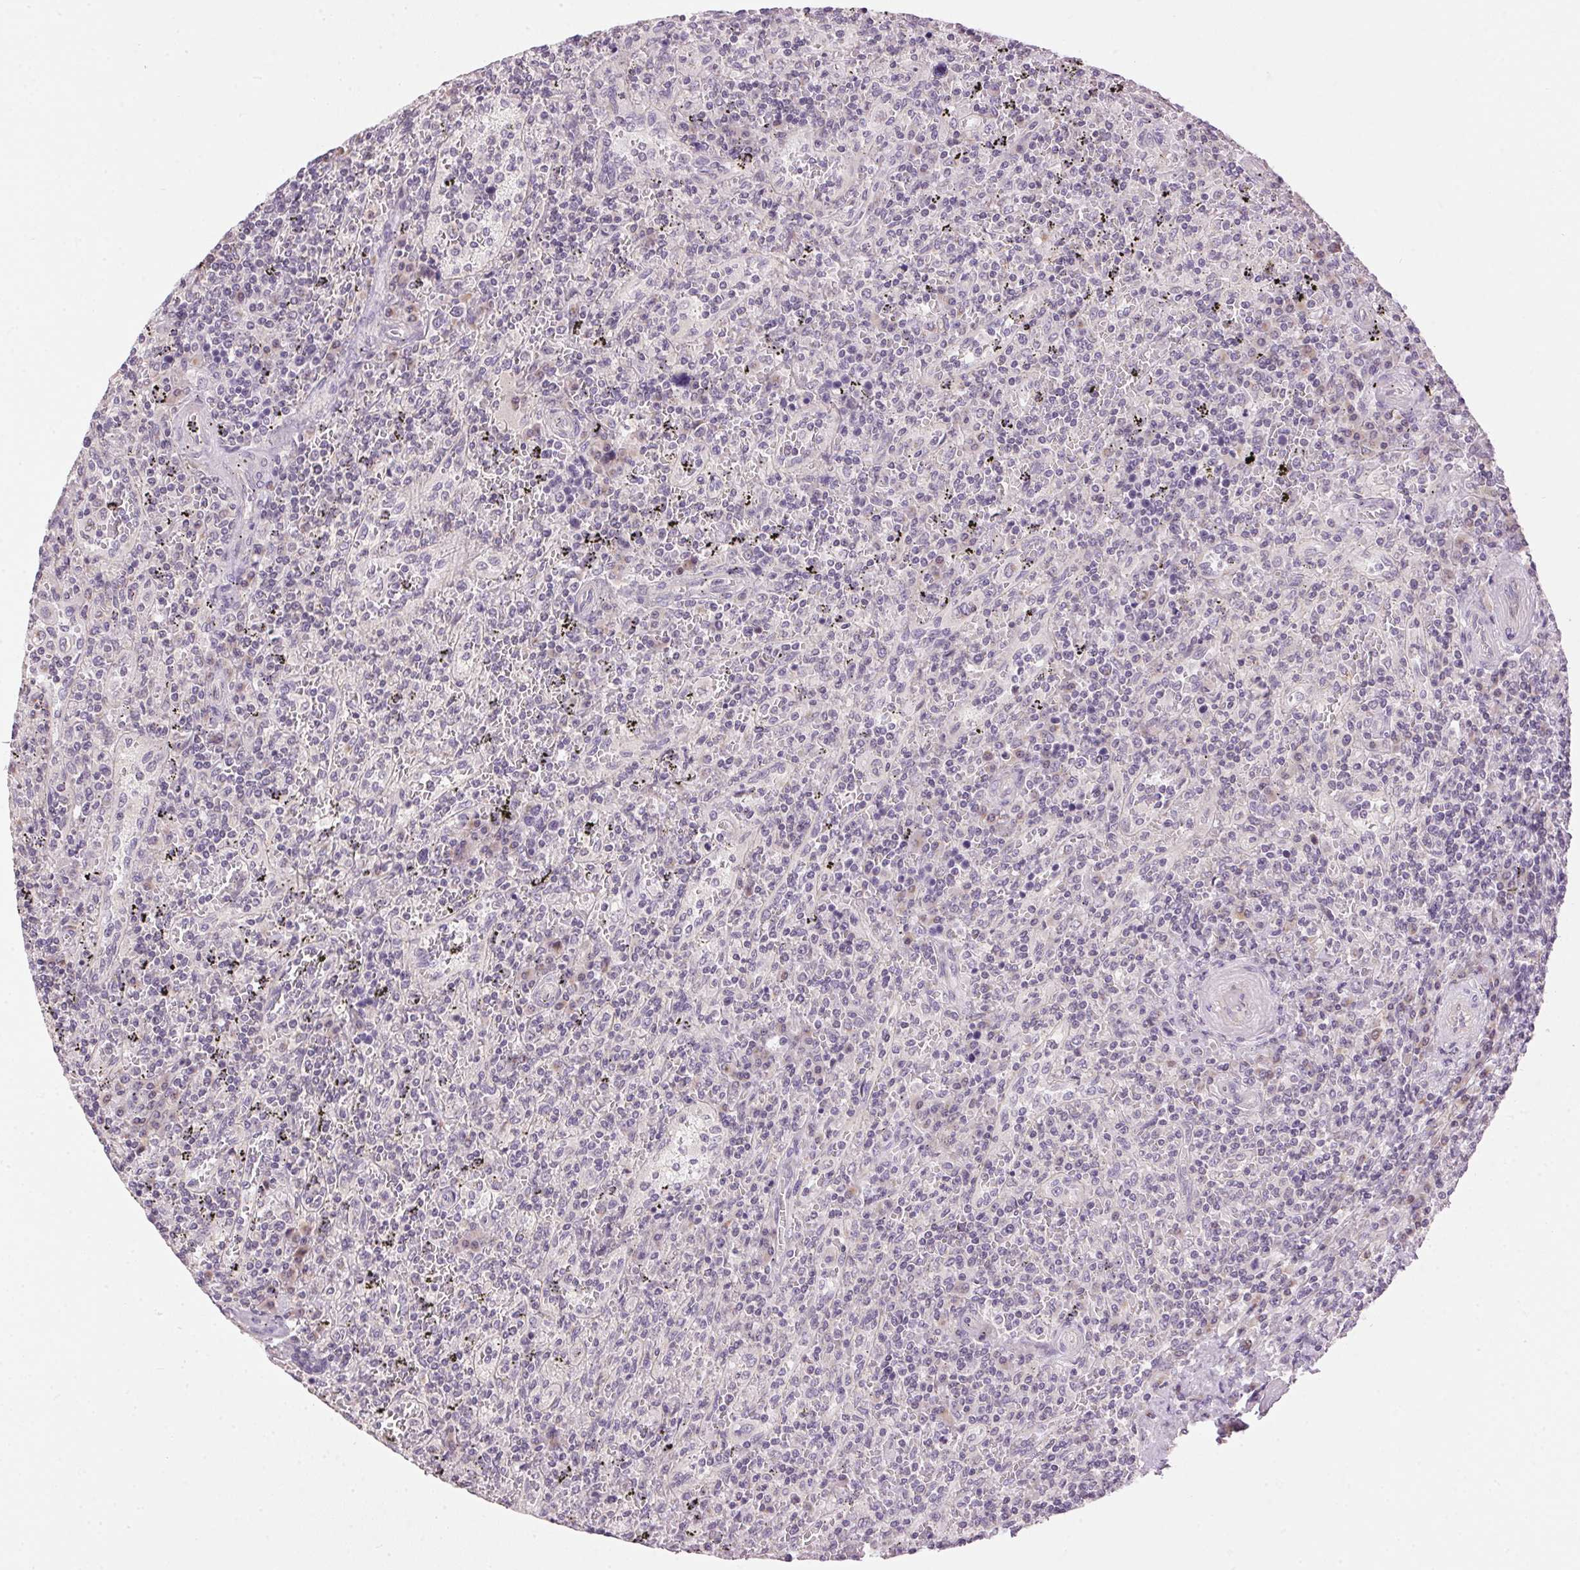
{"staining": {"intensity": "negative", "quantity": "none", "location": "none"}, "tissue": "lymphoma", "cell_type": "Tumor cells", "image_type": "cancer", "snomed": [{"axis": "morphology", "description": "Malignant lymphoma, non-Hodgkin's type, Low grade"}, {"axis": "topography", "description": "Spleen"}], "caption": "This is an IHC micrograph of malignant lymphoma, non-Hodgkin's type (low-grade). There is no expression in tumor cells.", "gene": "GOLPH3", "patient": {"sex": "male", "age": 62}}